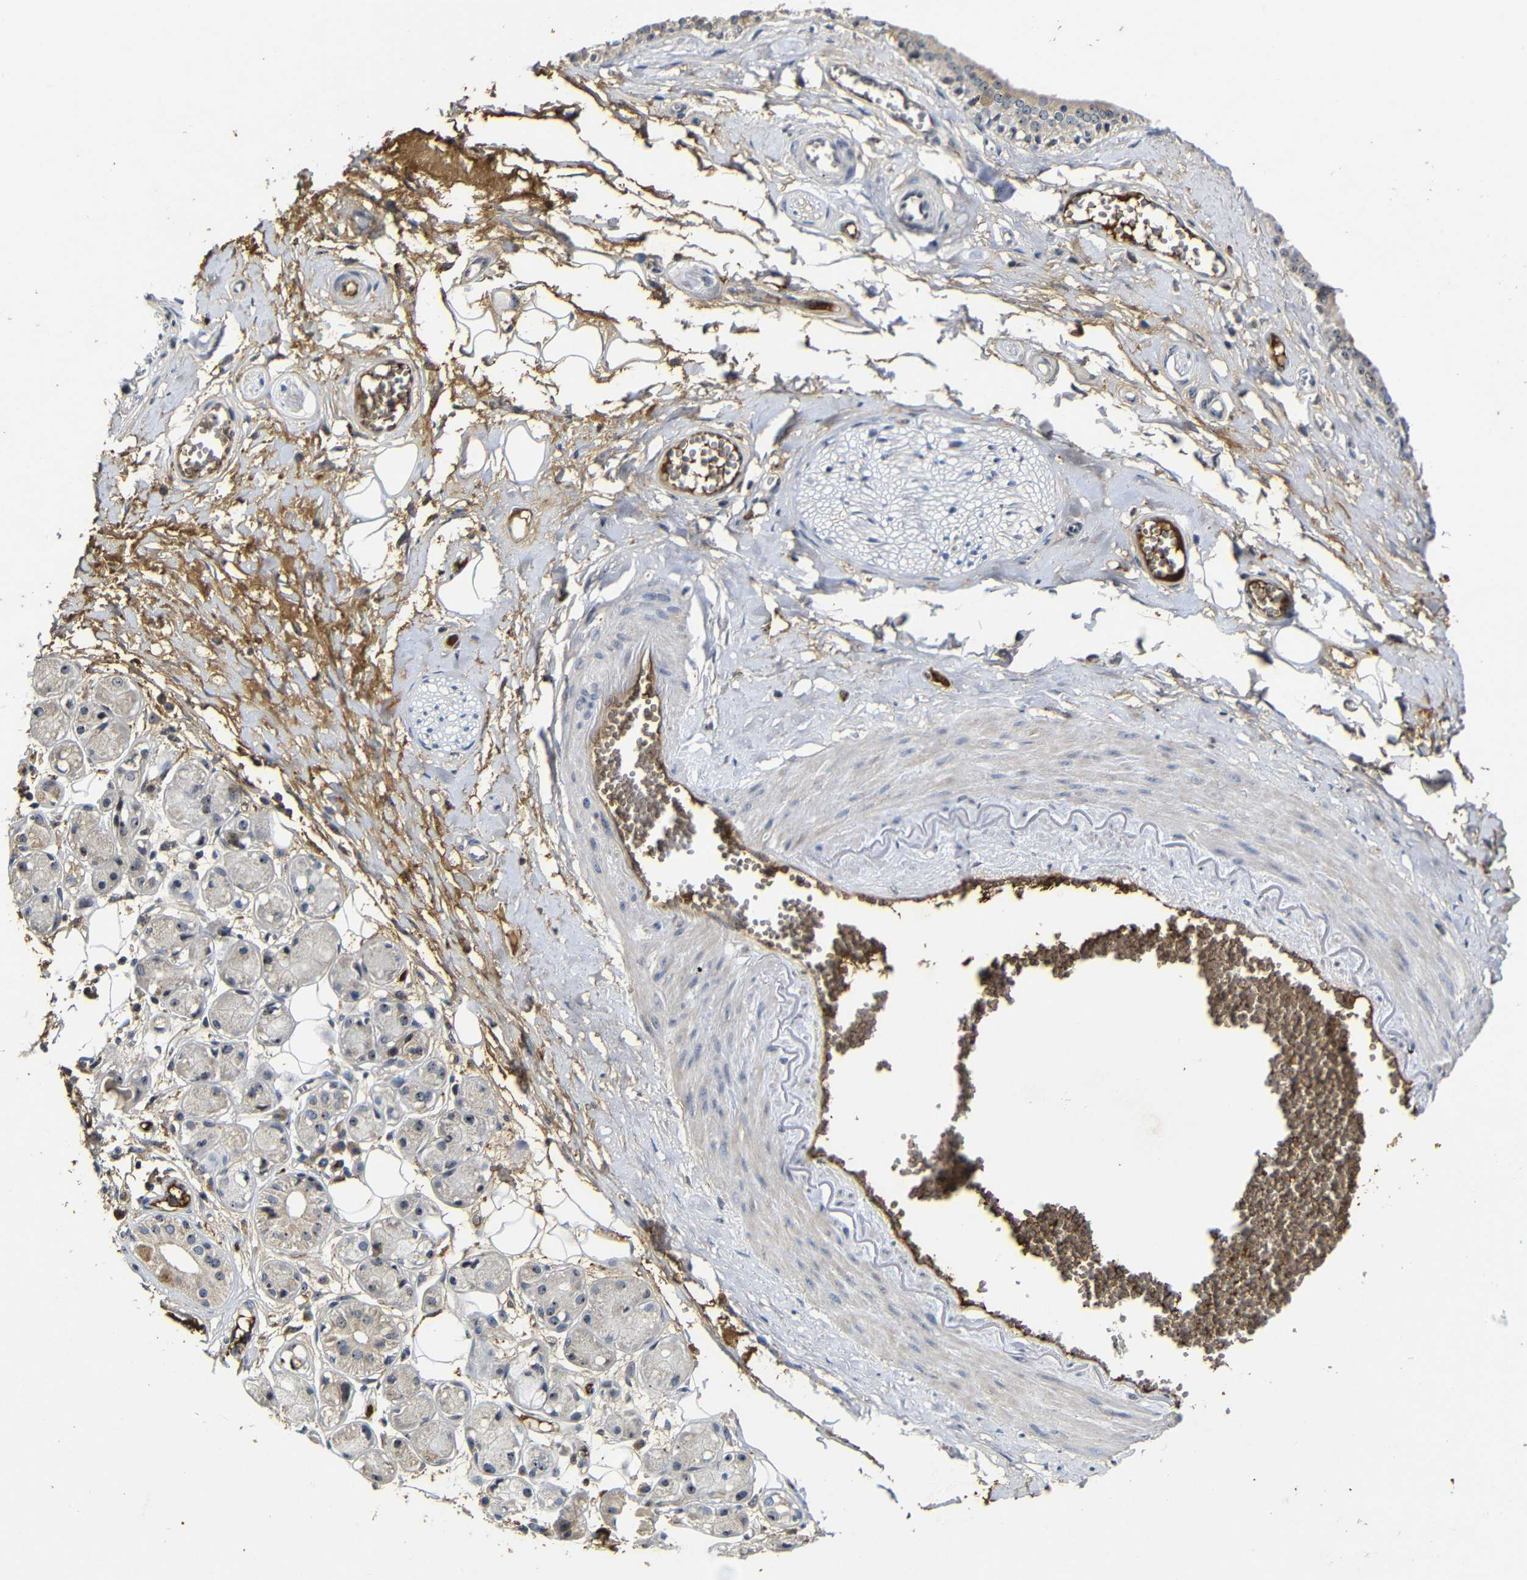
{"staining": {"intensity": "weak", "quantity": ">75%", "location": "cytoplasmic/membranous"}, "tissue": "adipose tissue", "cell_type": "Adipocytes", "image_type": "normal", "snomed": [{"axis": "morphology", "description": "Normal tissue, NOS"}, {"axis": "morphology", "description": "Inflammation, NOS"}, {"axis": "topography", "description": "Salivary gland"}, {"axis": "topography", "description": "Peripheral nerve tissue"}], "caption": "This is a photomicrograph of immunohistochemistry (IHC) staining of unremarkable adipose tissue, which shows weak positivity in the cytoplasmic/membranous of adipocytes.", "gene": "MYC", "patient": {"sex": "female", "age": 75}}